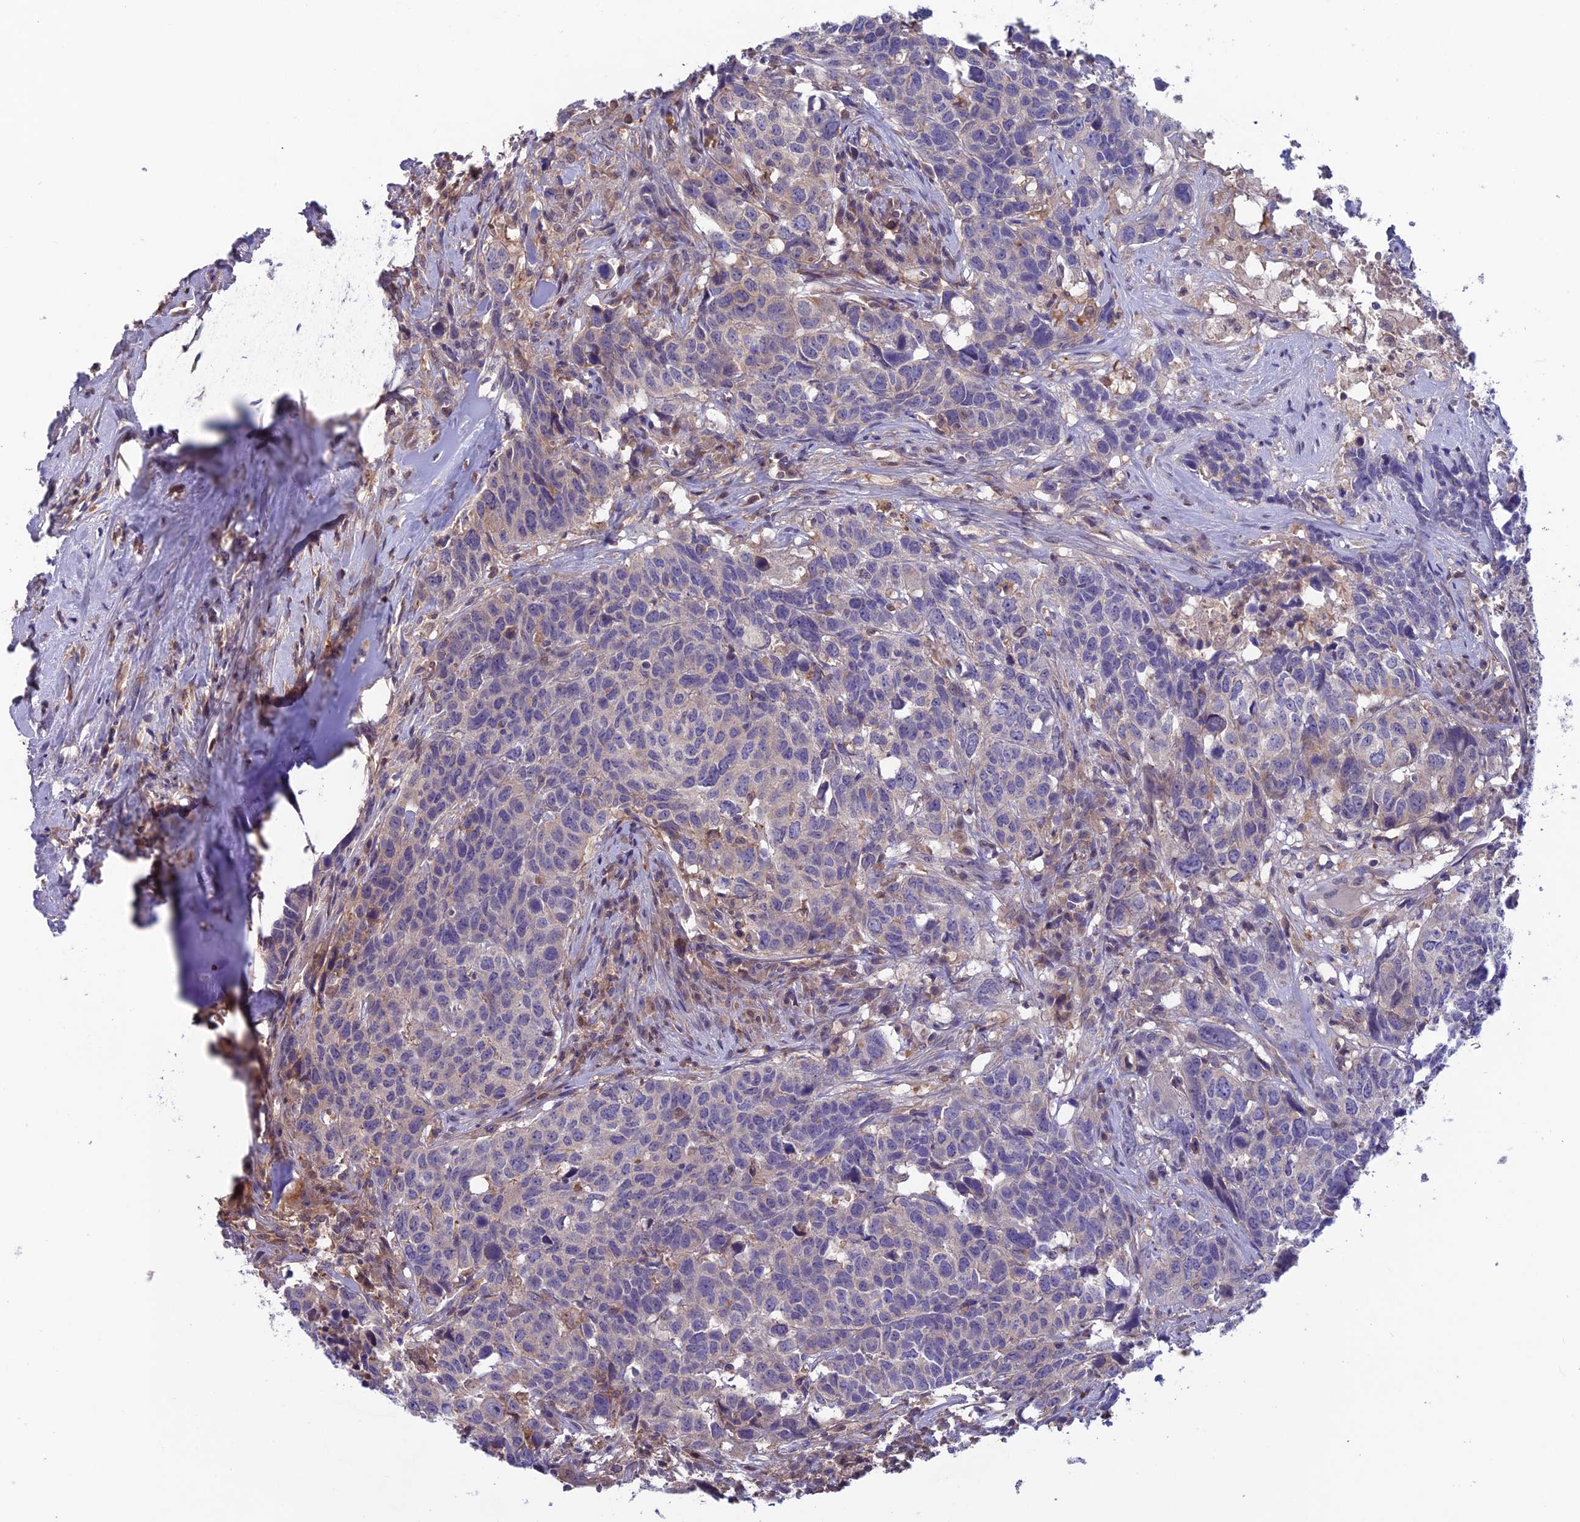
{"staining": {"intensity": "negative", "quantity": "none", "location": "none"}, "tissue": "head and neck cancer", "cell_type": "Tumor cells", "image_type": "cancer", "snomed": [{"axis": "morphology", "description": "Squamous cell carcinoma, NOS"}, {"axis": "topography", "description": "Head-Neck"}], "caption": "High magnification brightfield microscopy of squamous cell carcinoma (head and neck) stained with DAB (brown) and counterstained with hematoxylin (blue): tumor cells show no significant expression. (Stains: DAB immunohistochemistry (IHC) with hematoxylin counter stain, Microscopy: brightfield microscopy at high magnification).", "gene": "MAST2", "patient": {"sex": "male", "age": 66}}